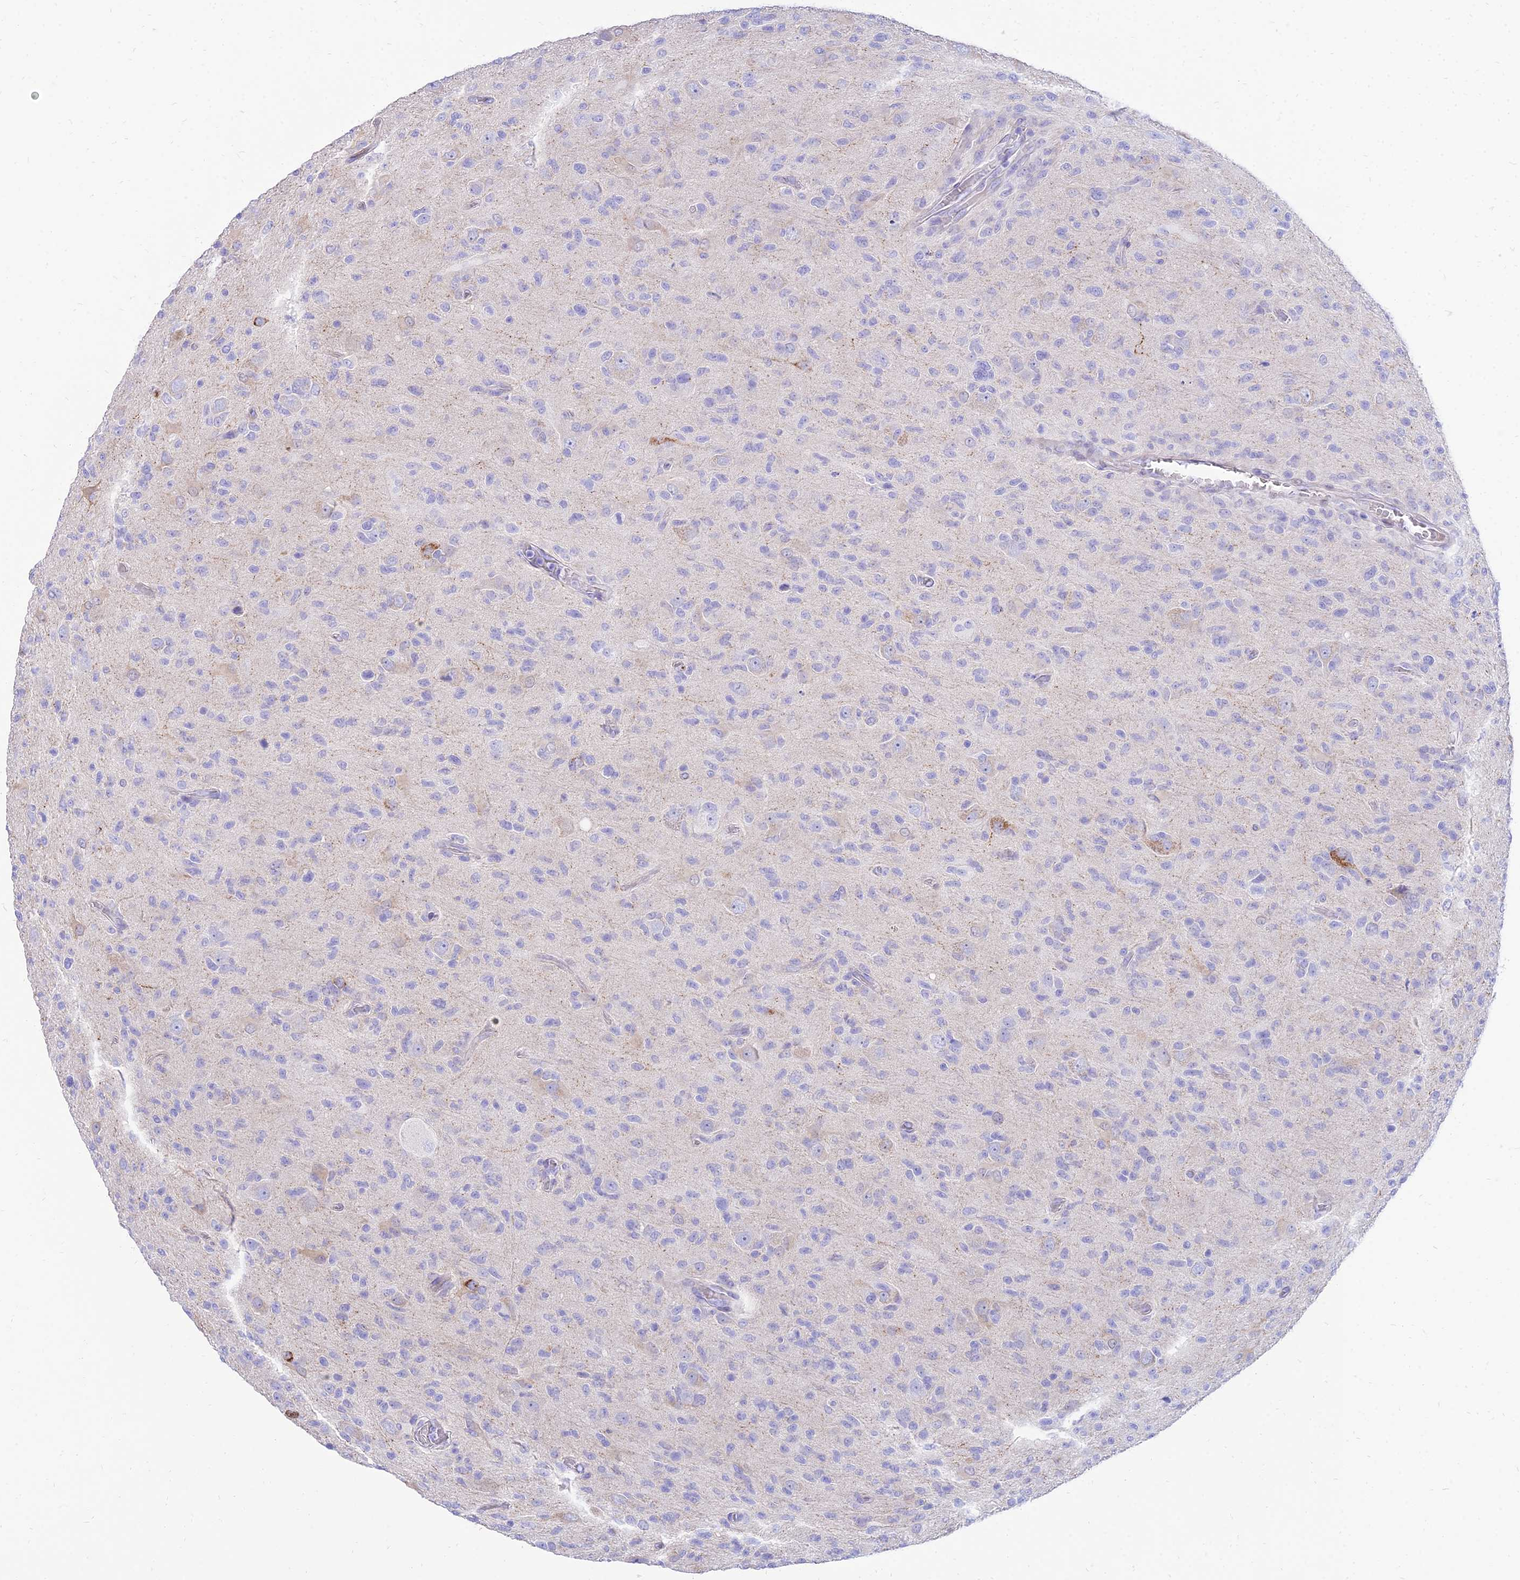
{"staining": {"intensity": "negative", "quantity": "none", "location": "none"}, "tissue": "glioma", "cell_type": "Tumor cells", "image_type": "cancer", "snomed": [{"axis": "morphology", "description": "Glioma, malignant, High grade"}, {"axis": "topography", "description": "Brain"}], "caption": "Immunohistochemistry (IHC) of high-grade glioma (malignant) displays no positivity in tumor cells. (DAB immunohistochemistry visualized using brightfield microscopy, high magnification).", "gene": "TAC3", "patient": {"sex": "female", "age": 57}}